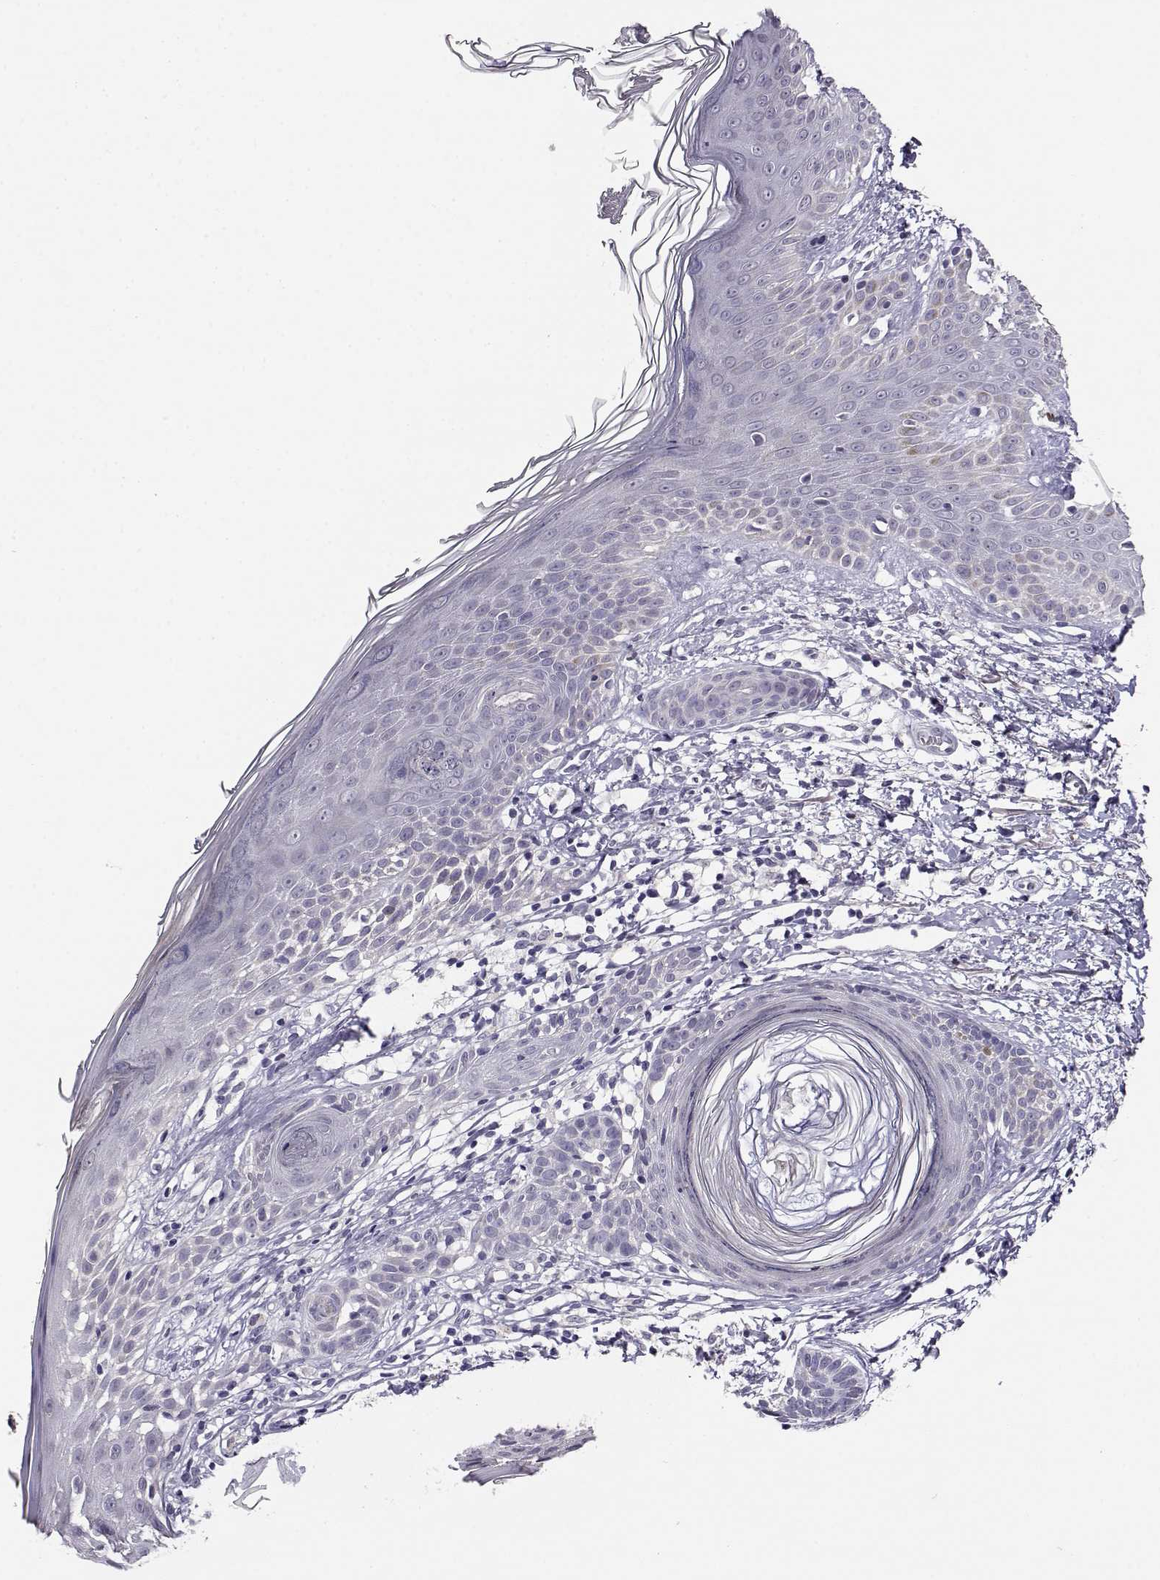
{"staining": {"intensity": "negative", "quantity": "none", "location": "none"}, "tissue": "skin cancer", "cell_type": "Tumor cells", "image_type": "cancer", "snomed": [{"axis": "morphology", "description": "Basal cell carcinoma"}, {"axis": "topography", "description": "Skin"}], "caption": "Histopathology image shows no protein staining in tumor cells of basal cell carcinoma (skin) tissue.", "gene": "RHOXF2", "patient": {"sex": "male", "age": 85}}